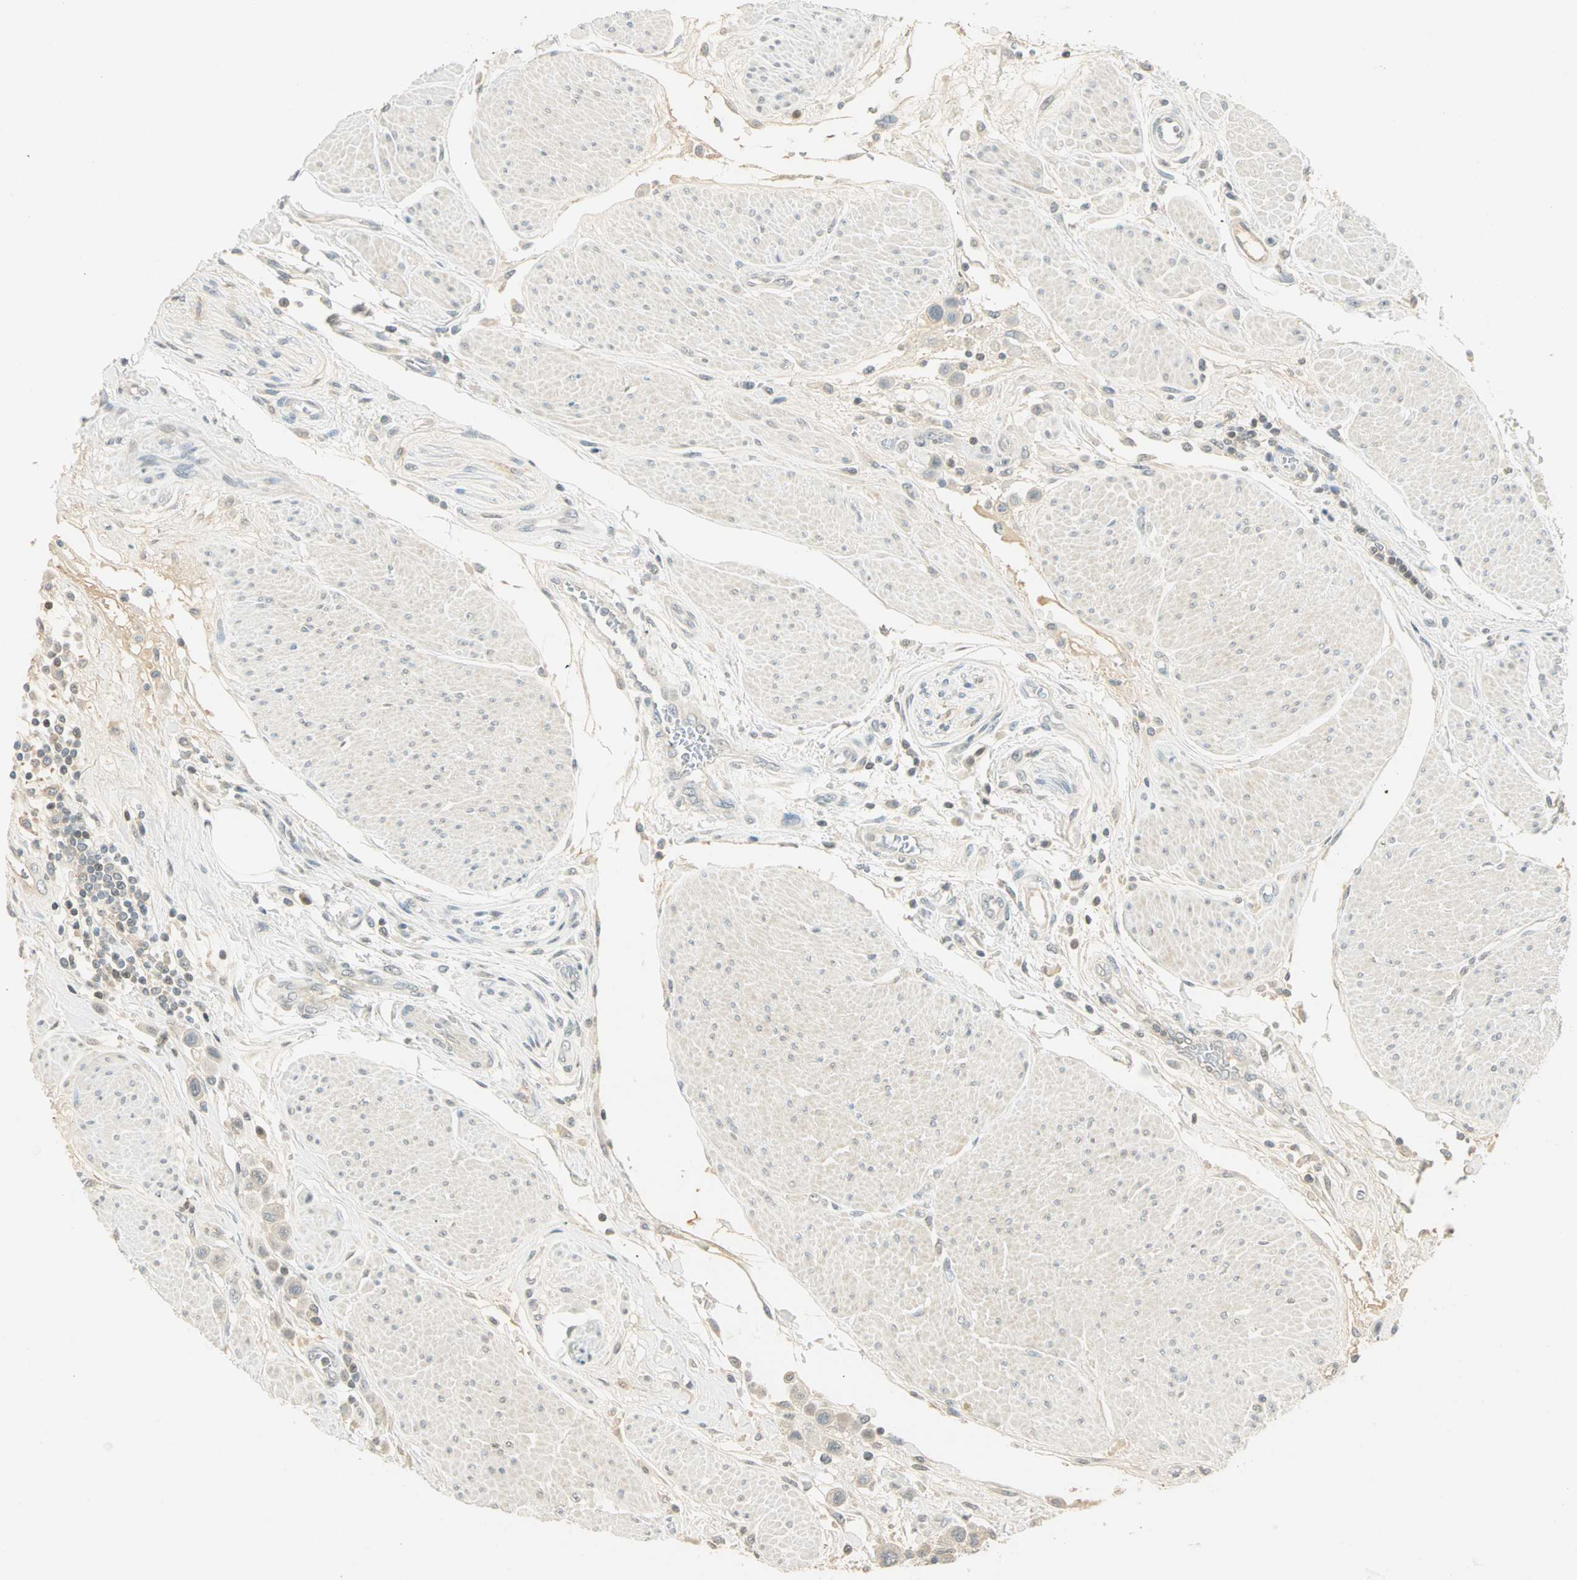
{"staining": {"intensity": "weak", "quantity": "<25%", "location": "nuclear"}, "tissue": "urothelial cancer", "cell_type": "Tumor cells", "image_type": "cancer", "snomed": [{"axis": "morphology", "description": "Urothelial carcinoma, High grade"}, {"axis": "topography", "description": "Urinary bladder"}], "caption": "Tumor cells are negative for brown protein staining in urothelial cancer.", "gene": "SMAD3", "patient": {"sex": "male", "age": 50}}